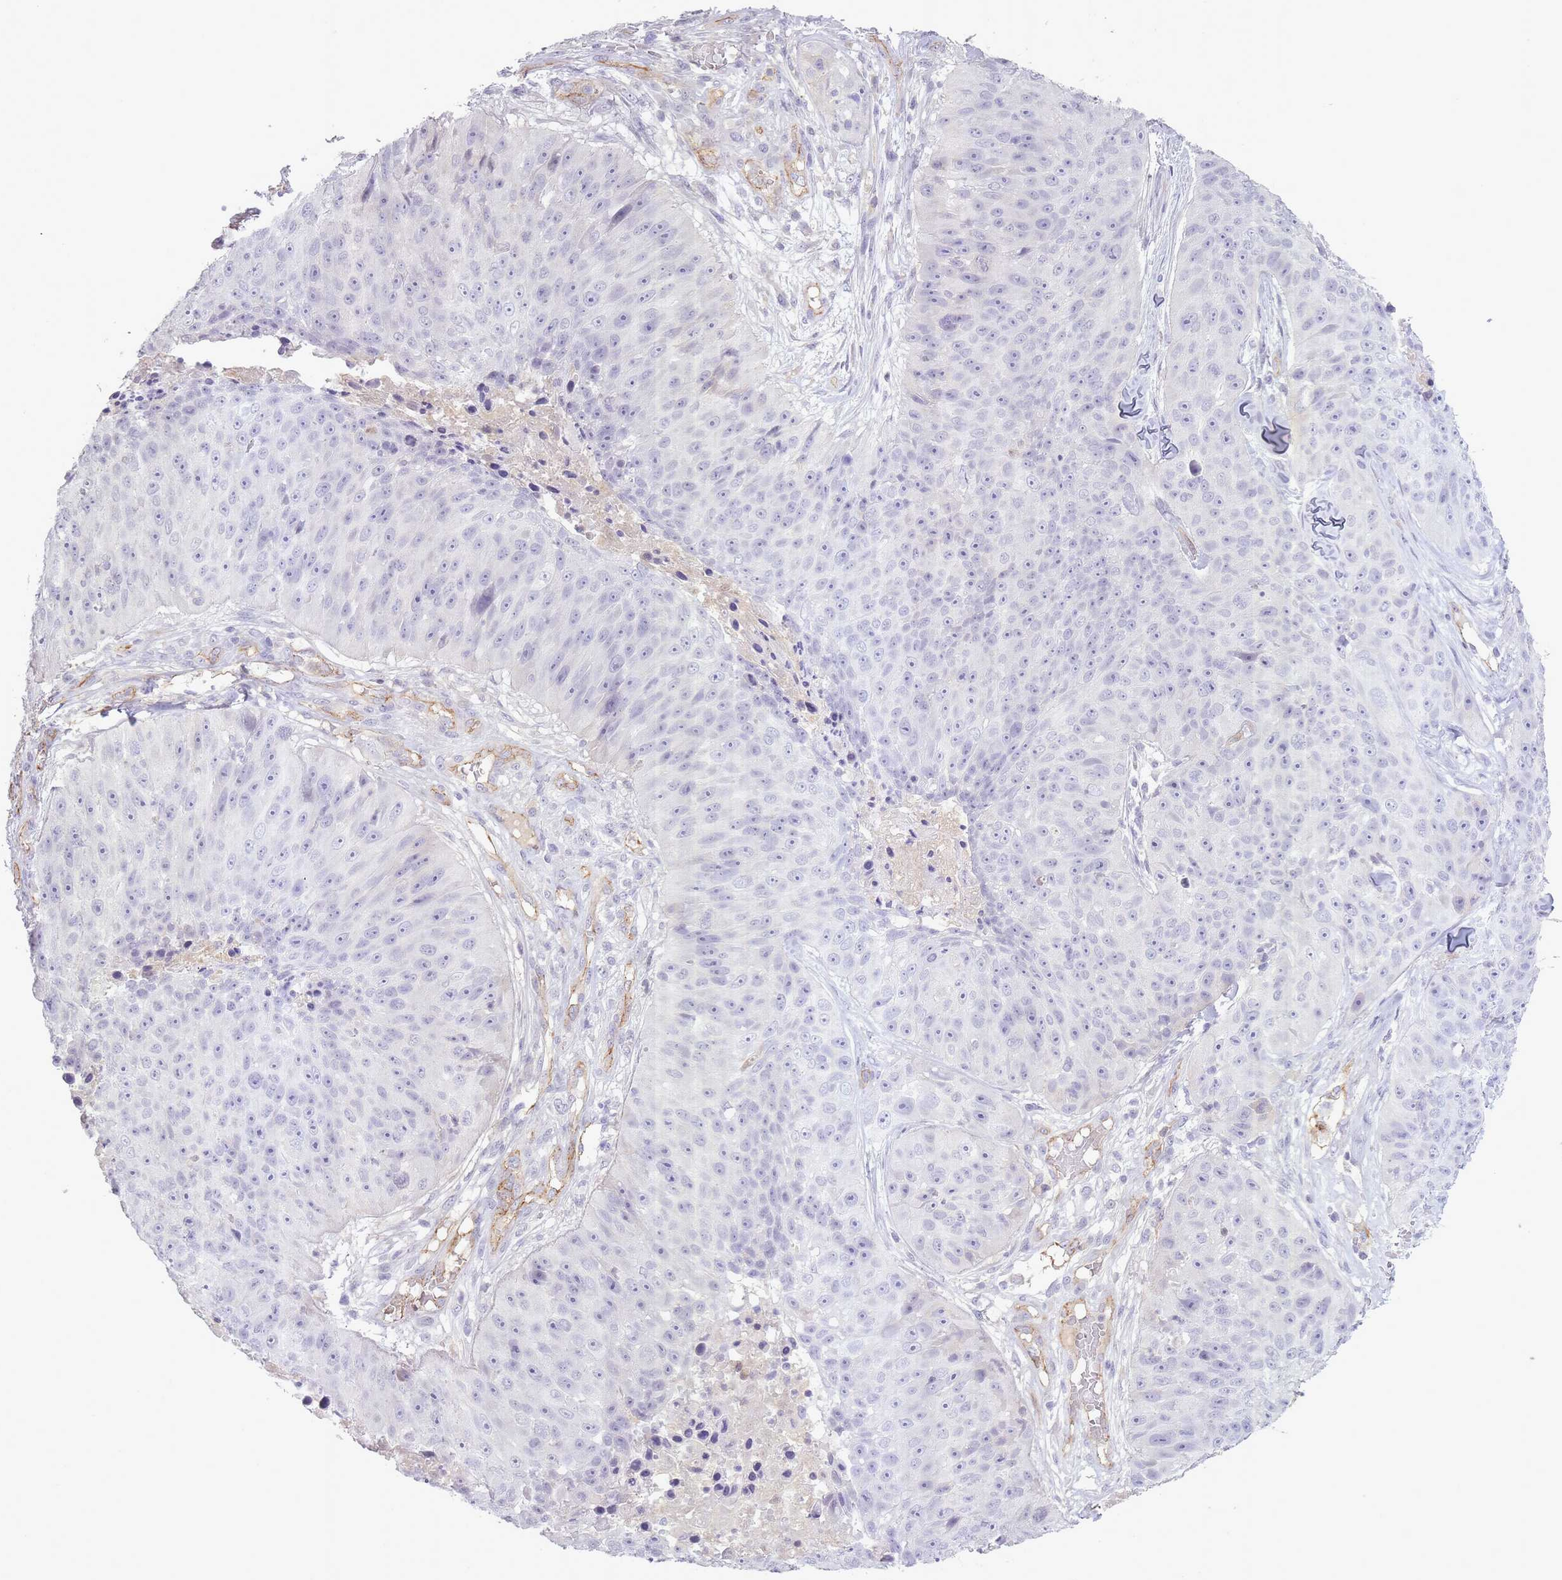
{"staining": {"intensity": "negative", "quantity": "none", "location": "none"}, "tissue": "skin cancer", "cell_type": "Tumor cells", "image_type": "cancer", "snomed": [{"axis": "morphology", "description": "Squamous cell carcinoma, NOS"}, {"axis": "topography", "description": "Skin"}], "caption": "Tumor cells are negative for protein expression in human skin cancer (squamous cell carcinoma).", "gene": "SLC8A2", "patient": {"sex": "female", "age": 87}}